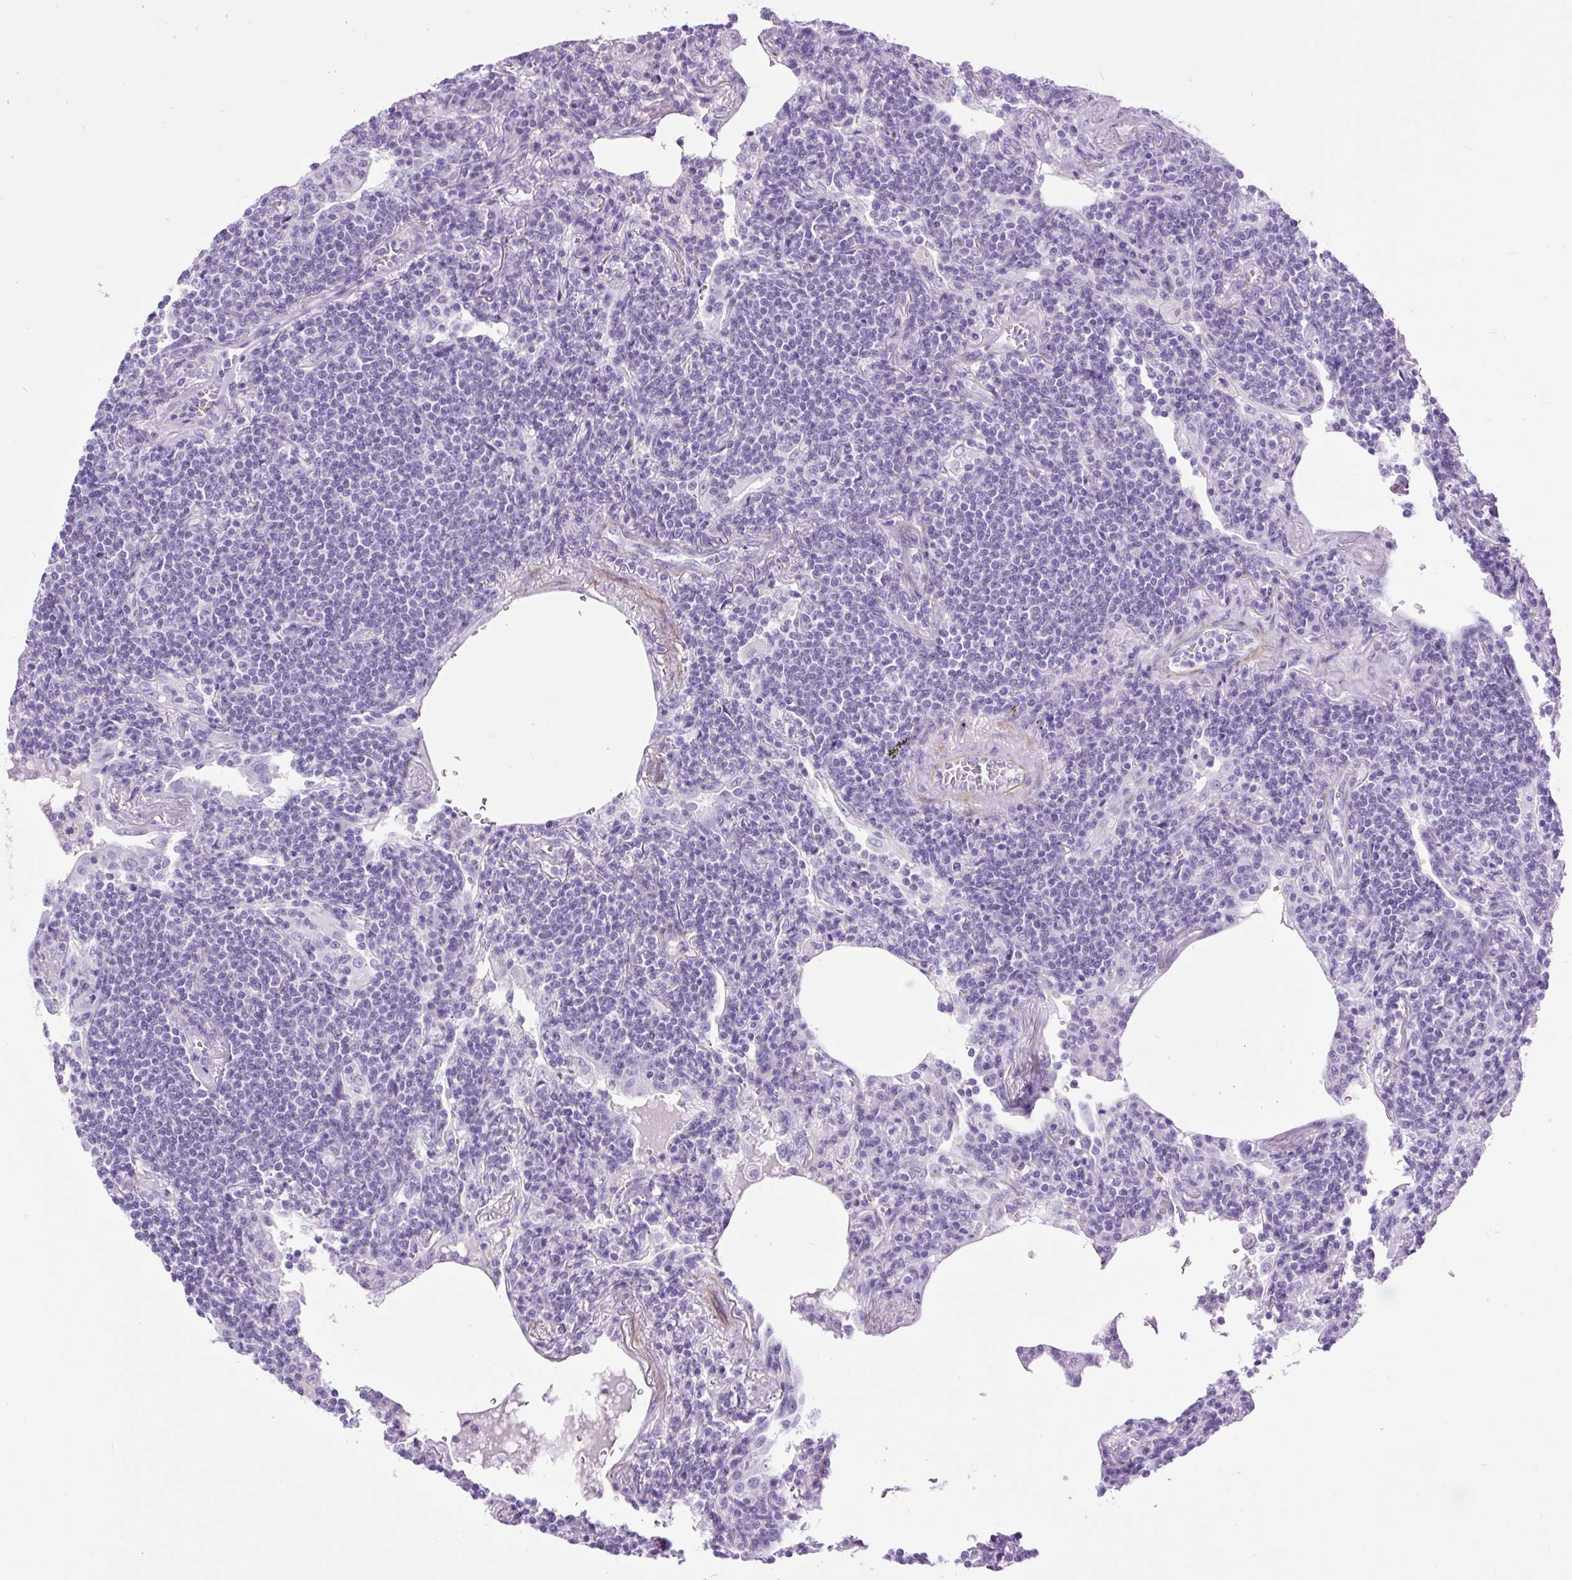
{"staining": {"intensity": "negative", "quantity": "none", "location": "none"}, "tissue": "lymphoma", "cell_type": "Tumor cells", "image_type": "cancer", "snomed": [{"axis": "morphology", "description": "Malignant lymphoma, non-Hodgkin's type, Low grade"}, {"axis": "topography", "description": "Lung"}], "caption": "A high-resolution image shows immunohistochemistry (IHC) staining of low-grade malignant lymphoma, non-Hodgkin's type, which displays no significant staining in tumor cells. (DAB immunohistochemistry, high magnification).", "gene": "DPP6", "patient": {"sex": "female", "age": 71}}